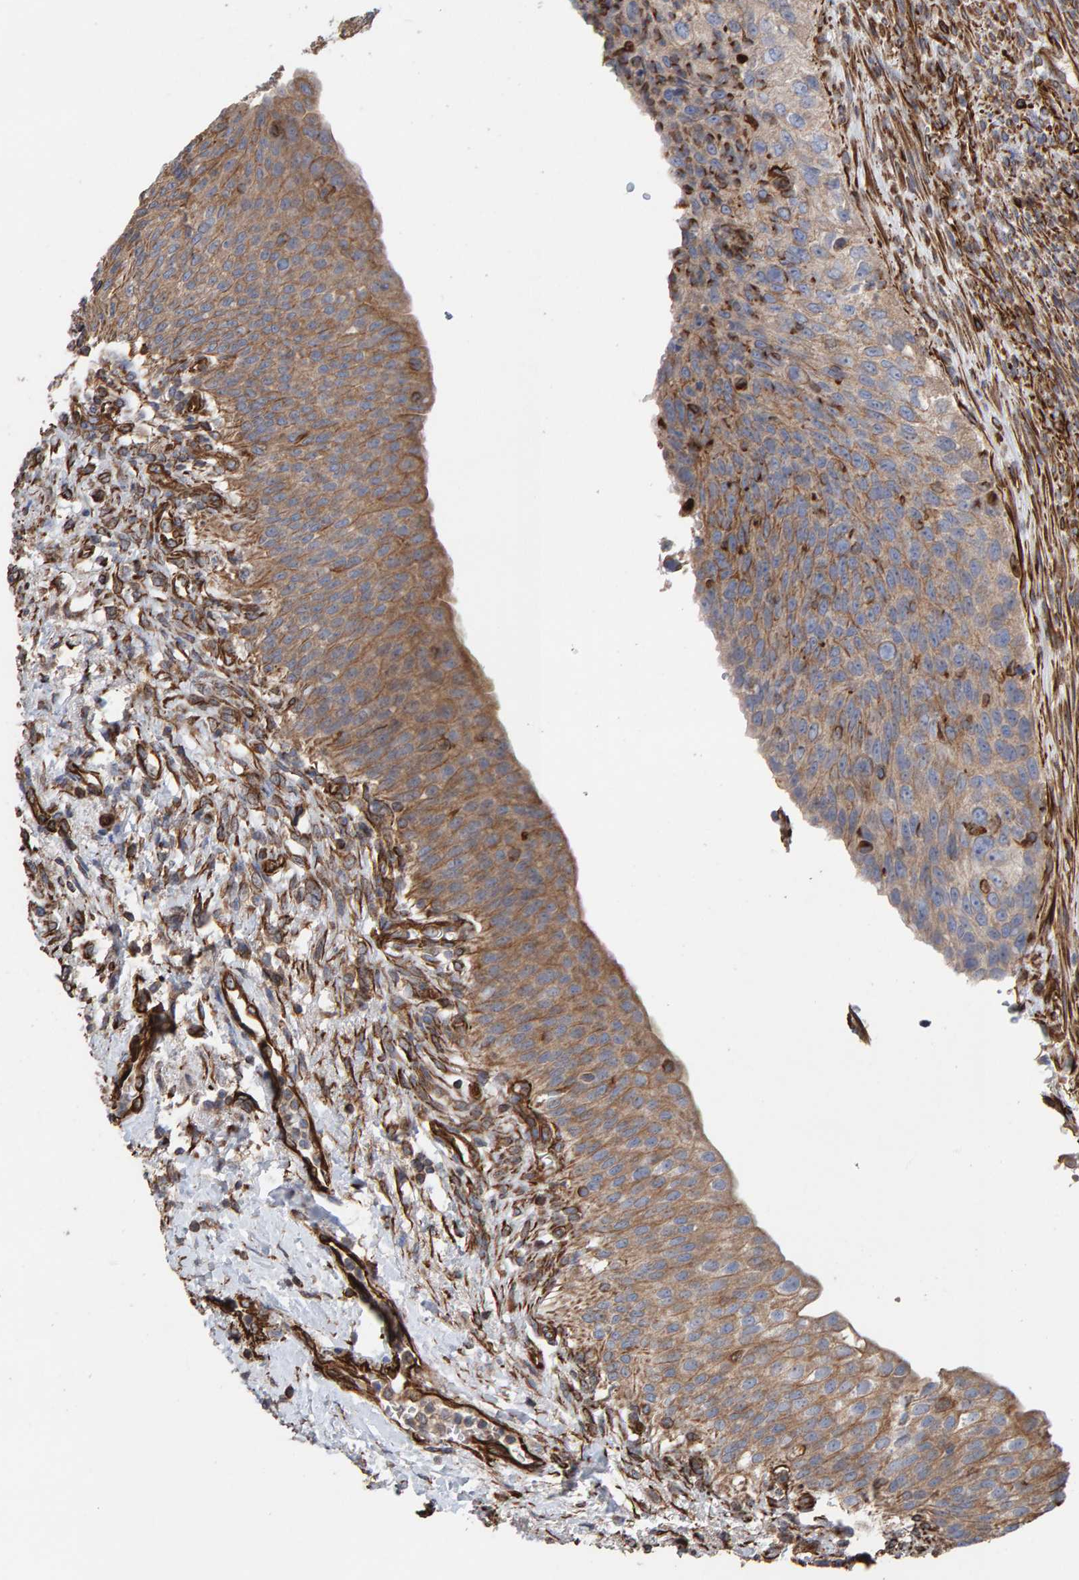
{"staining": {"intensity": "moderate", "quantity": ">75%", "location": "cytoplasmic/membranous"}, "tissue": "urinary bladder", "cell_type": "Urothelial cells", "image_type": "normal", "snomed": [{"axis": "morphology", "description": "Normal tissue, NOS"}, {"axis": "topography", "description": "Urinary bladder"}], "caption": "This micrograph demonstrates unremarkable urinary bladder stained with IHC to label a protein in brown. The cytoplasmic/membranous of urothelial cells show moderate positivity for the protein. Nuclei are counter-stained blue.", "gene": "ZNF347", "patient": {"sex": "female", "age": 60}}